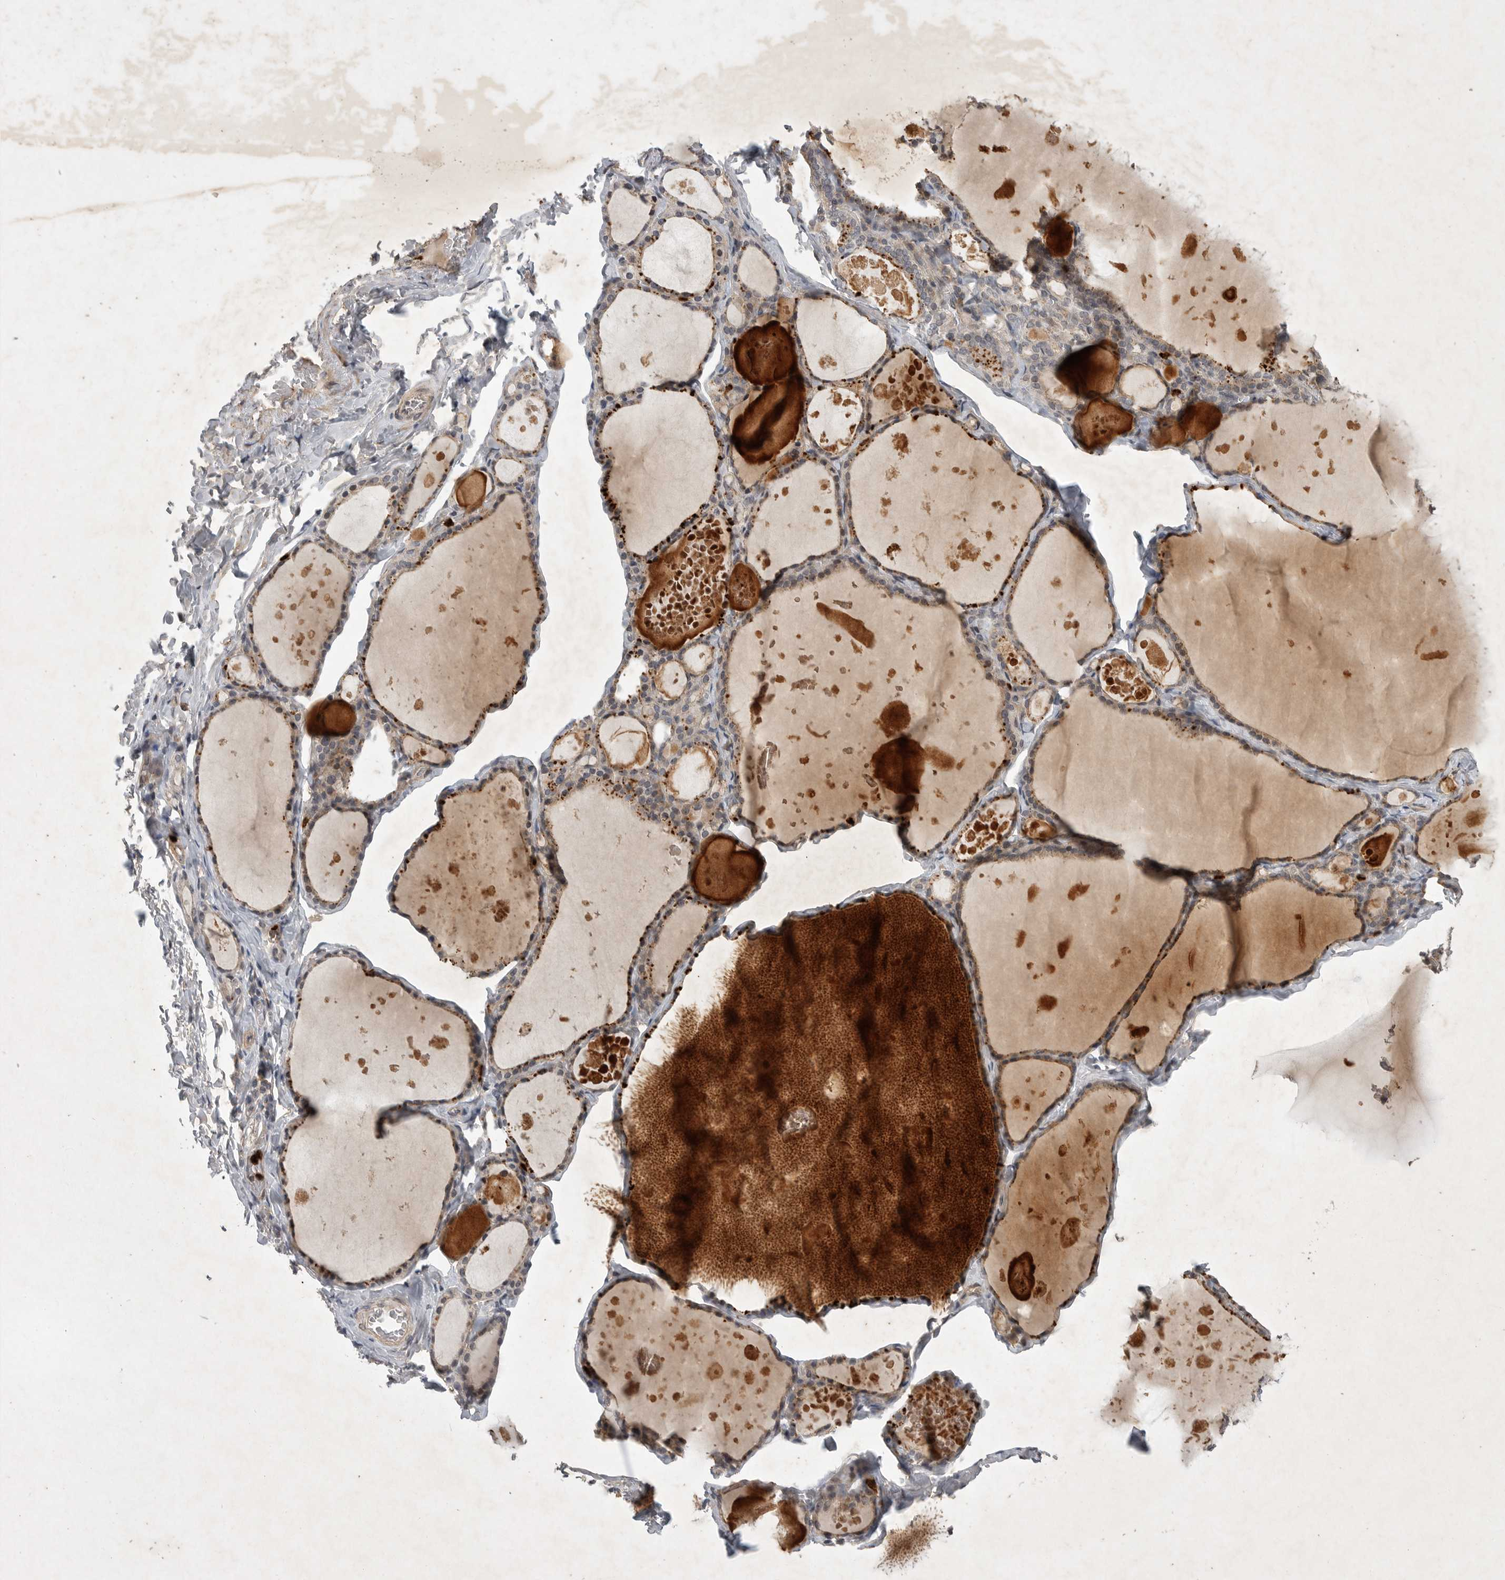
{"staining": {"intensity": "weak", "quantity": ">75%", "location": "cytoplasmic/membranous"}, "tissue": "thyroid gland", "cell_type": "Glandular cells", "image_type": "normal", "snomed": [{"axis": "morphology", "description": "Normal tissue, NOS"}, {"axis": "topography", "description": "Thyroid gland"}], "caption": "Immunohistochemistry micrograph of unremarkable thyroid gland: thyroid gland stained using IHC demonstrates low levels of weak protein expression localized specifically in the cytoplasmic/membranous of glandular cells, appearing as a cytoplasmic/membranous brown color.", "gene": "UBE3D", "patient": {"sex": "male", "age": 56}}